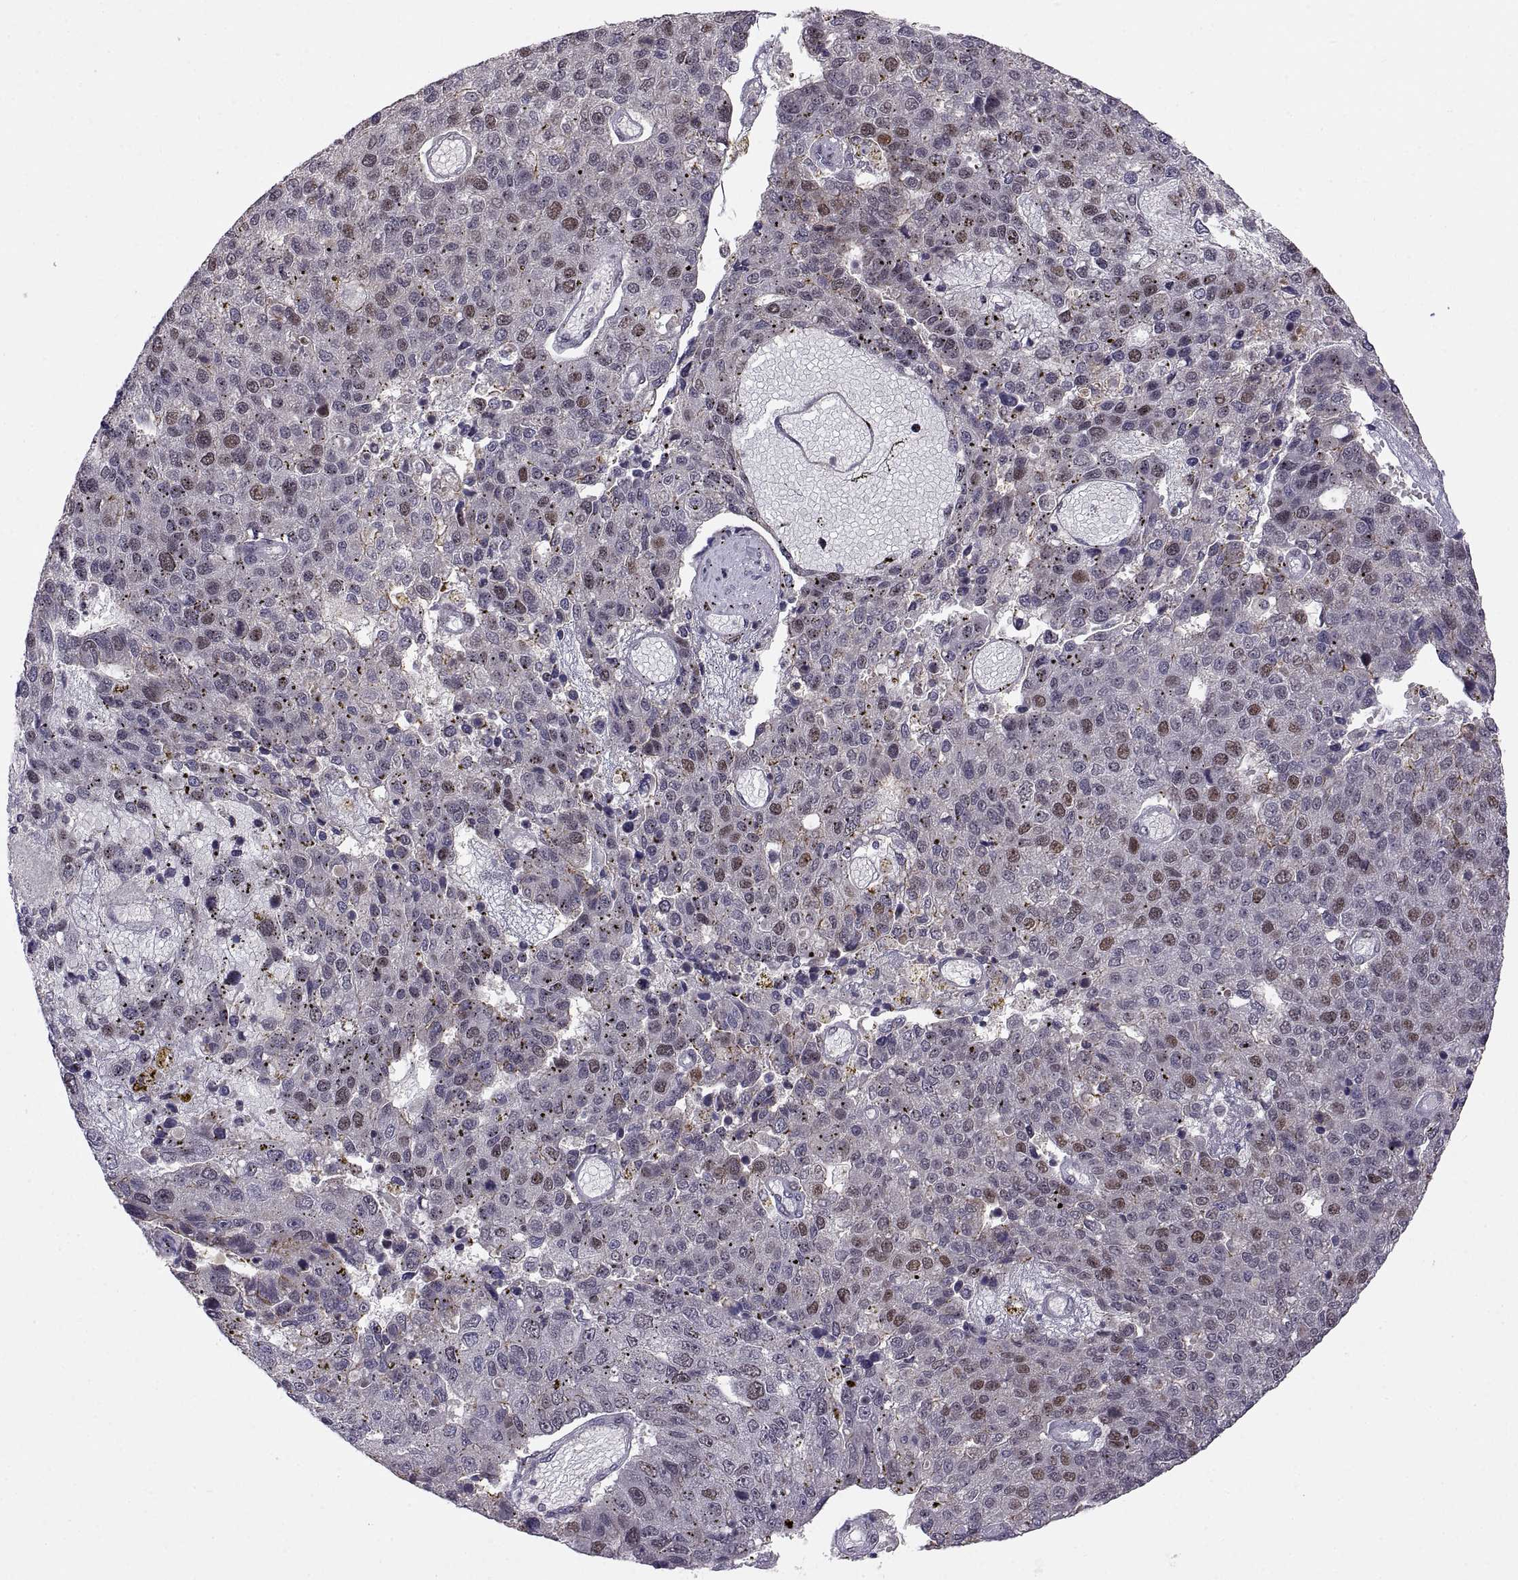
{"staining": {"intensity": "weak", "quantity": "<25%", "location": "nuclear"}, "tissue": "pancreatic cancer", "cell_type": "Tumor cells", "image_type": "cancer", "snomed": [{"axis": "morphology", "description": "Adenocarcinoma, NOS"}, {"axis": "topography", "description": "Pancreas"}], "caption": "Immunohistochemistry of human pancreatic adenocarcinoma demonstrates no staining in tumor cells. (Stains: DAB (3,3'-diaminobenzidine) IHC with hematoxylin counter stain, Microscopy: brightfield microscopy at high magnification).", "gene": "CHFR", "patient": {"sex": "female", "age": 61}}